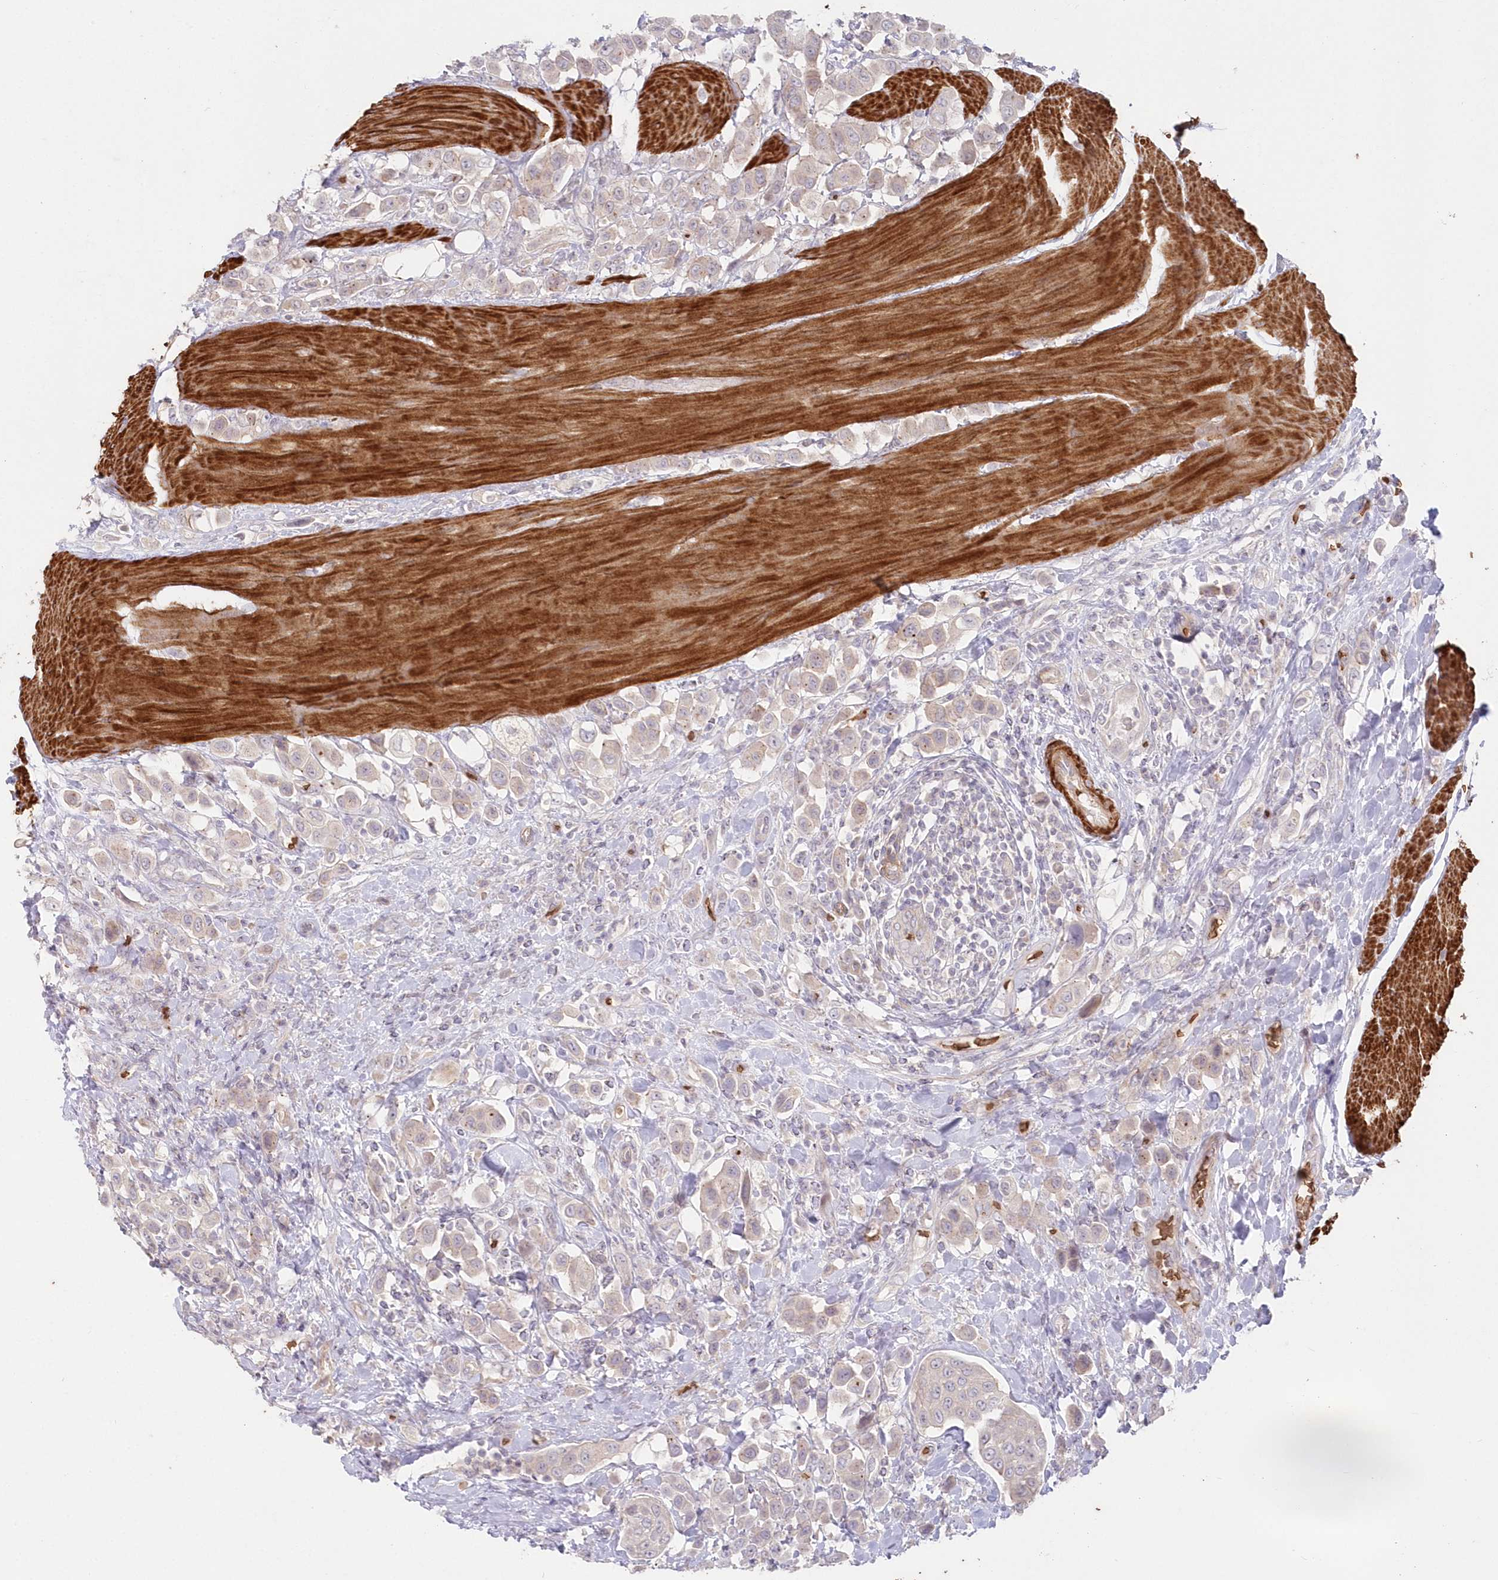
{"staining": {"intensity": "negative", "quantity": "none", "location": "none"}, "tissue": "urothelial cancer", "cell_type": "Tumor cells", "image_type": "cancer", "snomed": [{"axis": "morphology", "description": "Urothelial carcinoma, High grade"}, {"axis": "topography", "description": "Urinary bladder"}], "caption": "An immunohistochemistry histopathology image of high-grade urothelial carcinoma is shown. There is no staining in tumor cells of high-grade urothelial carcinoma. Brightfield microscopy of immunohistochemistry stained with DAB (3,3'-diaminobenzidine) (brown) and hematoxylin (blue), captured at high magnification.", "gene": "SERINC1", "patient": {"sex": "male", "age": 50}}